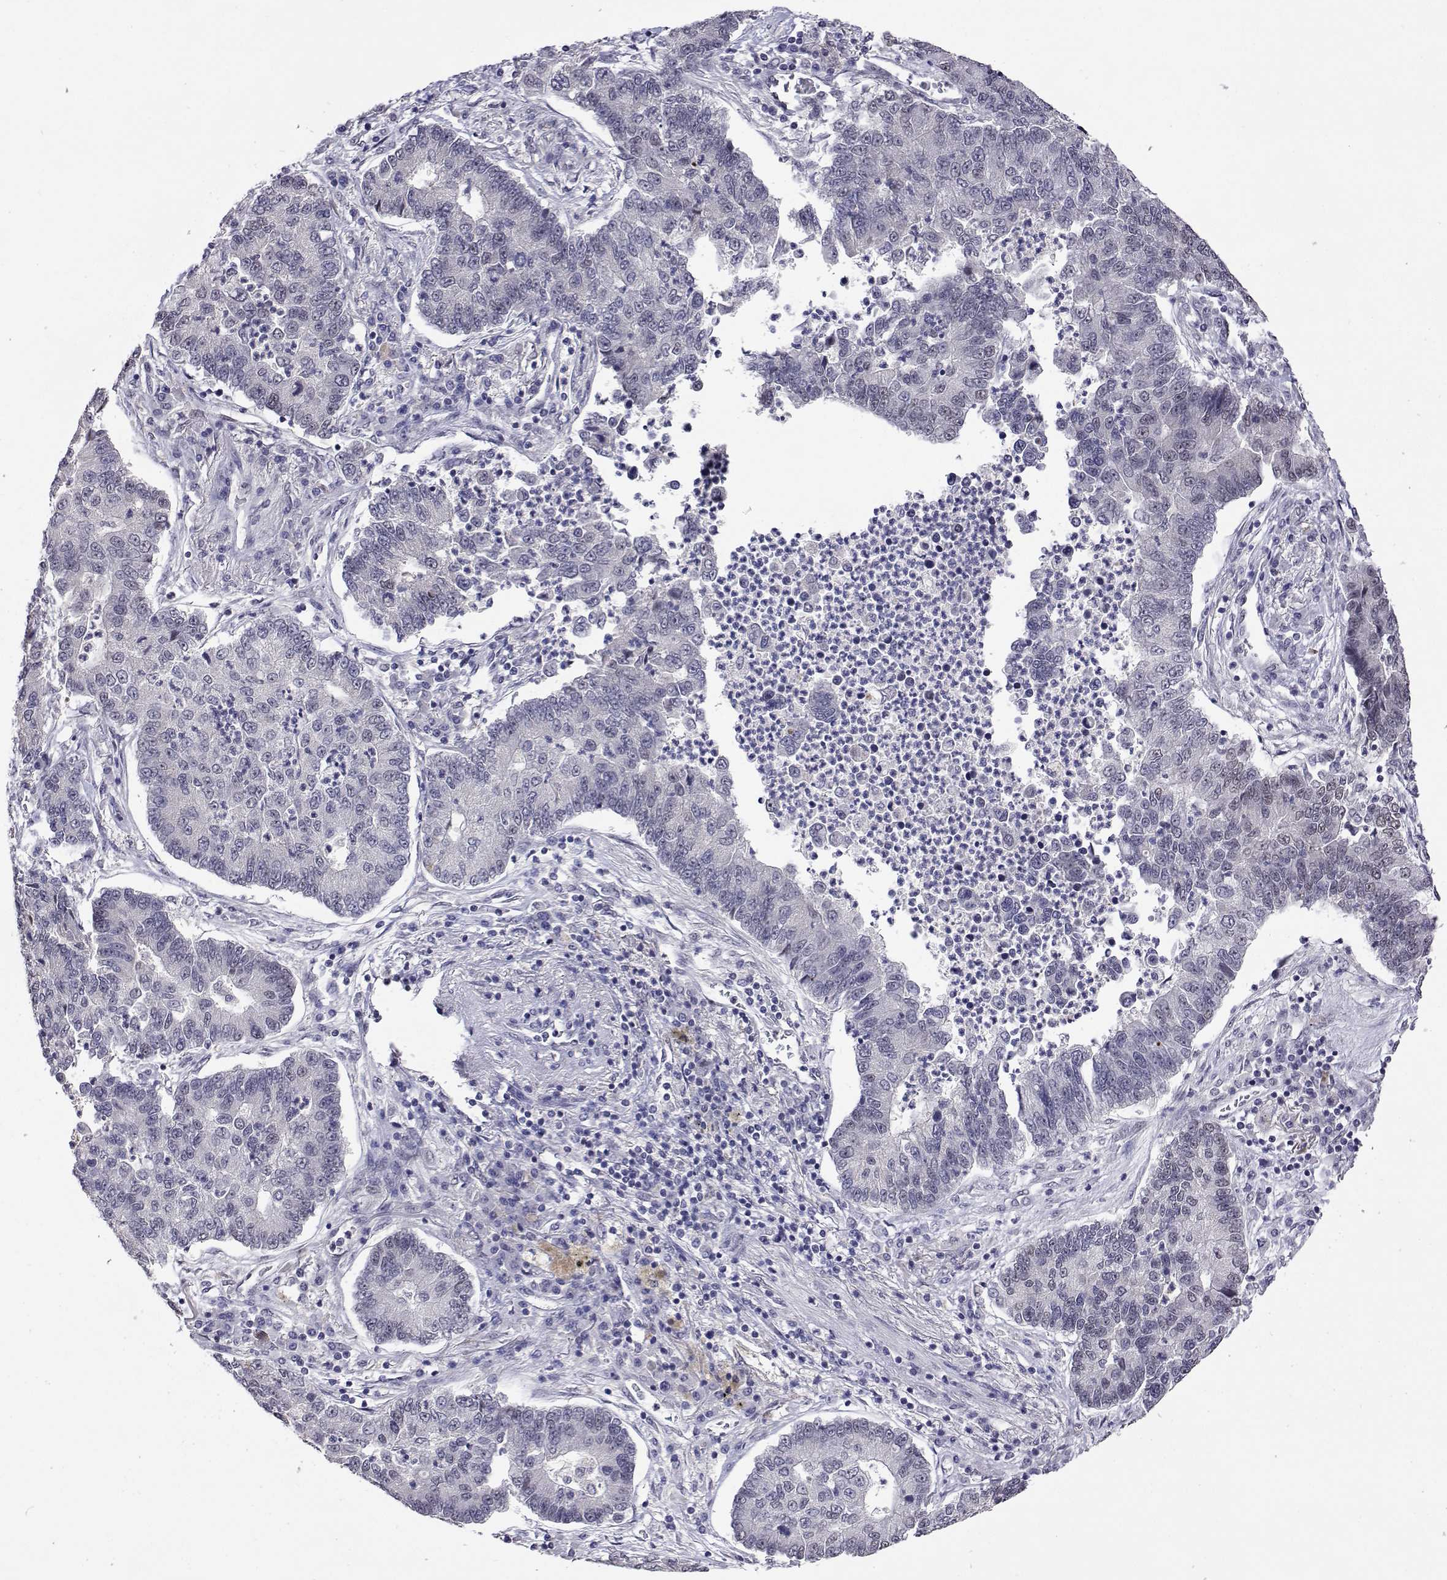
{"staining": {"intensity": "negative", "quantity": "none", "location": "none"}, "tissue": "lung cancer", "cell_type": "Tumor cells", "image_type": "cancer", "snomed": [{"axis": "morphology", "description": "Adenocarcinoma, NOS"}, {"axis": "topography", "description": "Lung"}], "caption": "The micrograph reveals no staining of tumor cells in lung cancer.", "gene": "HNRNPA0", "patient": {"sex": "female", "age": 57}}